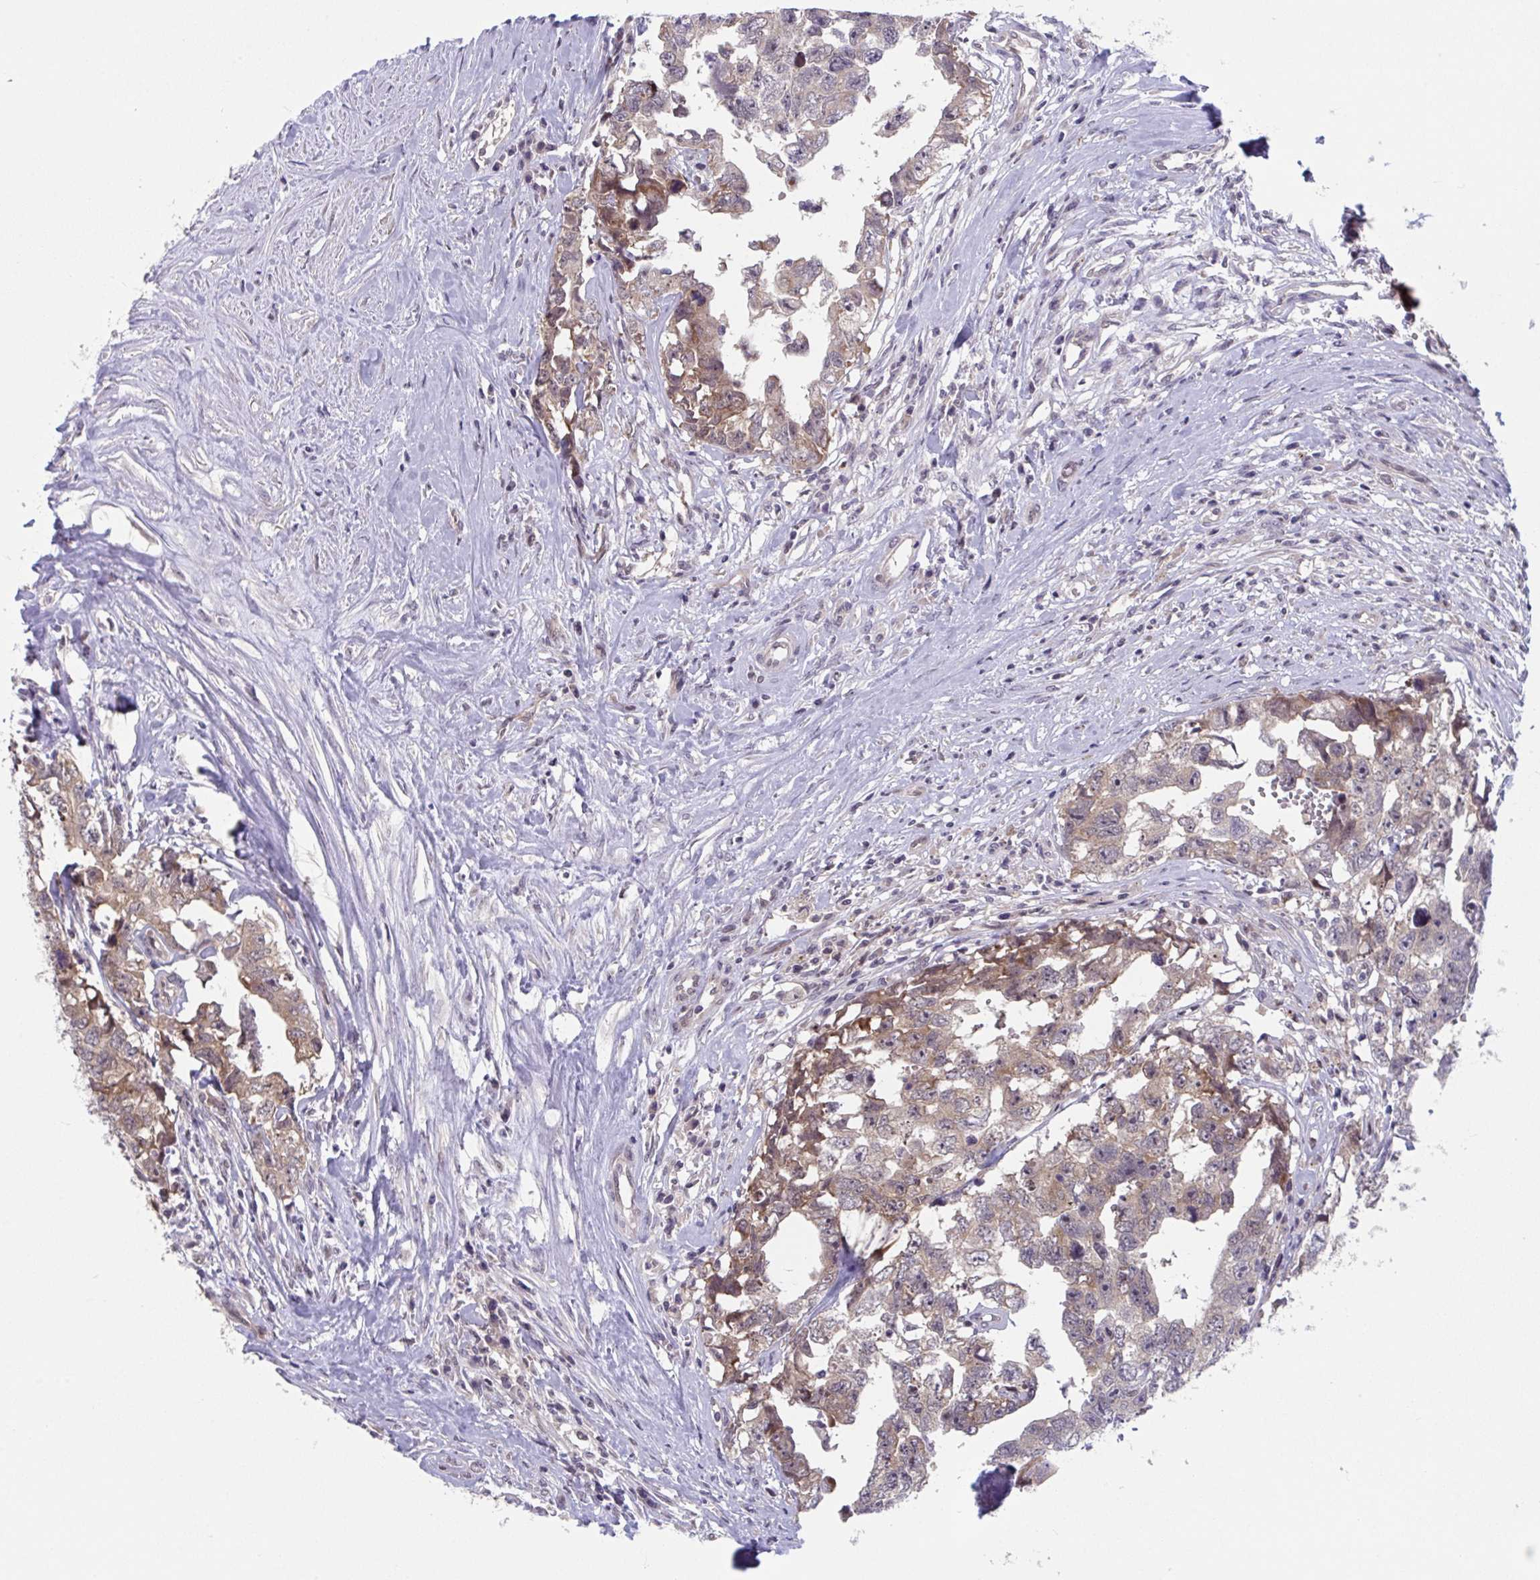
{"staining": {"intensity": "moderate", "quantity": "25%-75%", "location": "cytoplasmic/membranous"}, "tissue": "testis cancer", "cell_type": "Tumor cells", "image_type": "cancer", "snomed": [{"axis": "morphology", "description": "Carcinoma, Embryonal, NOS"}, {"axis": "topography", "description": "Testis"}], "caption": "Testis embryonal carcinoma stained with a brown dye displays moderate cytoplasmic/membranous positive positivity in approximately 25%-75% of tumor cells.", "gene": "RIOK1", "patient": {"sex": "male", "age": 22}}